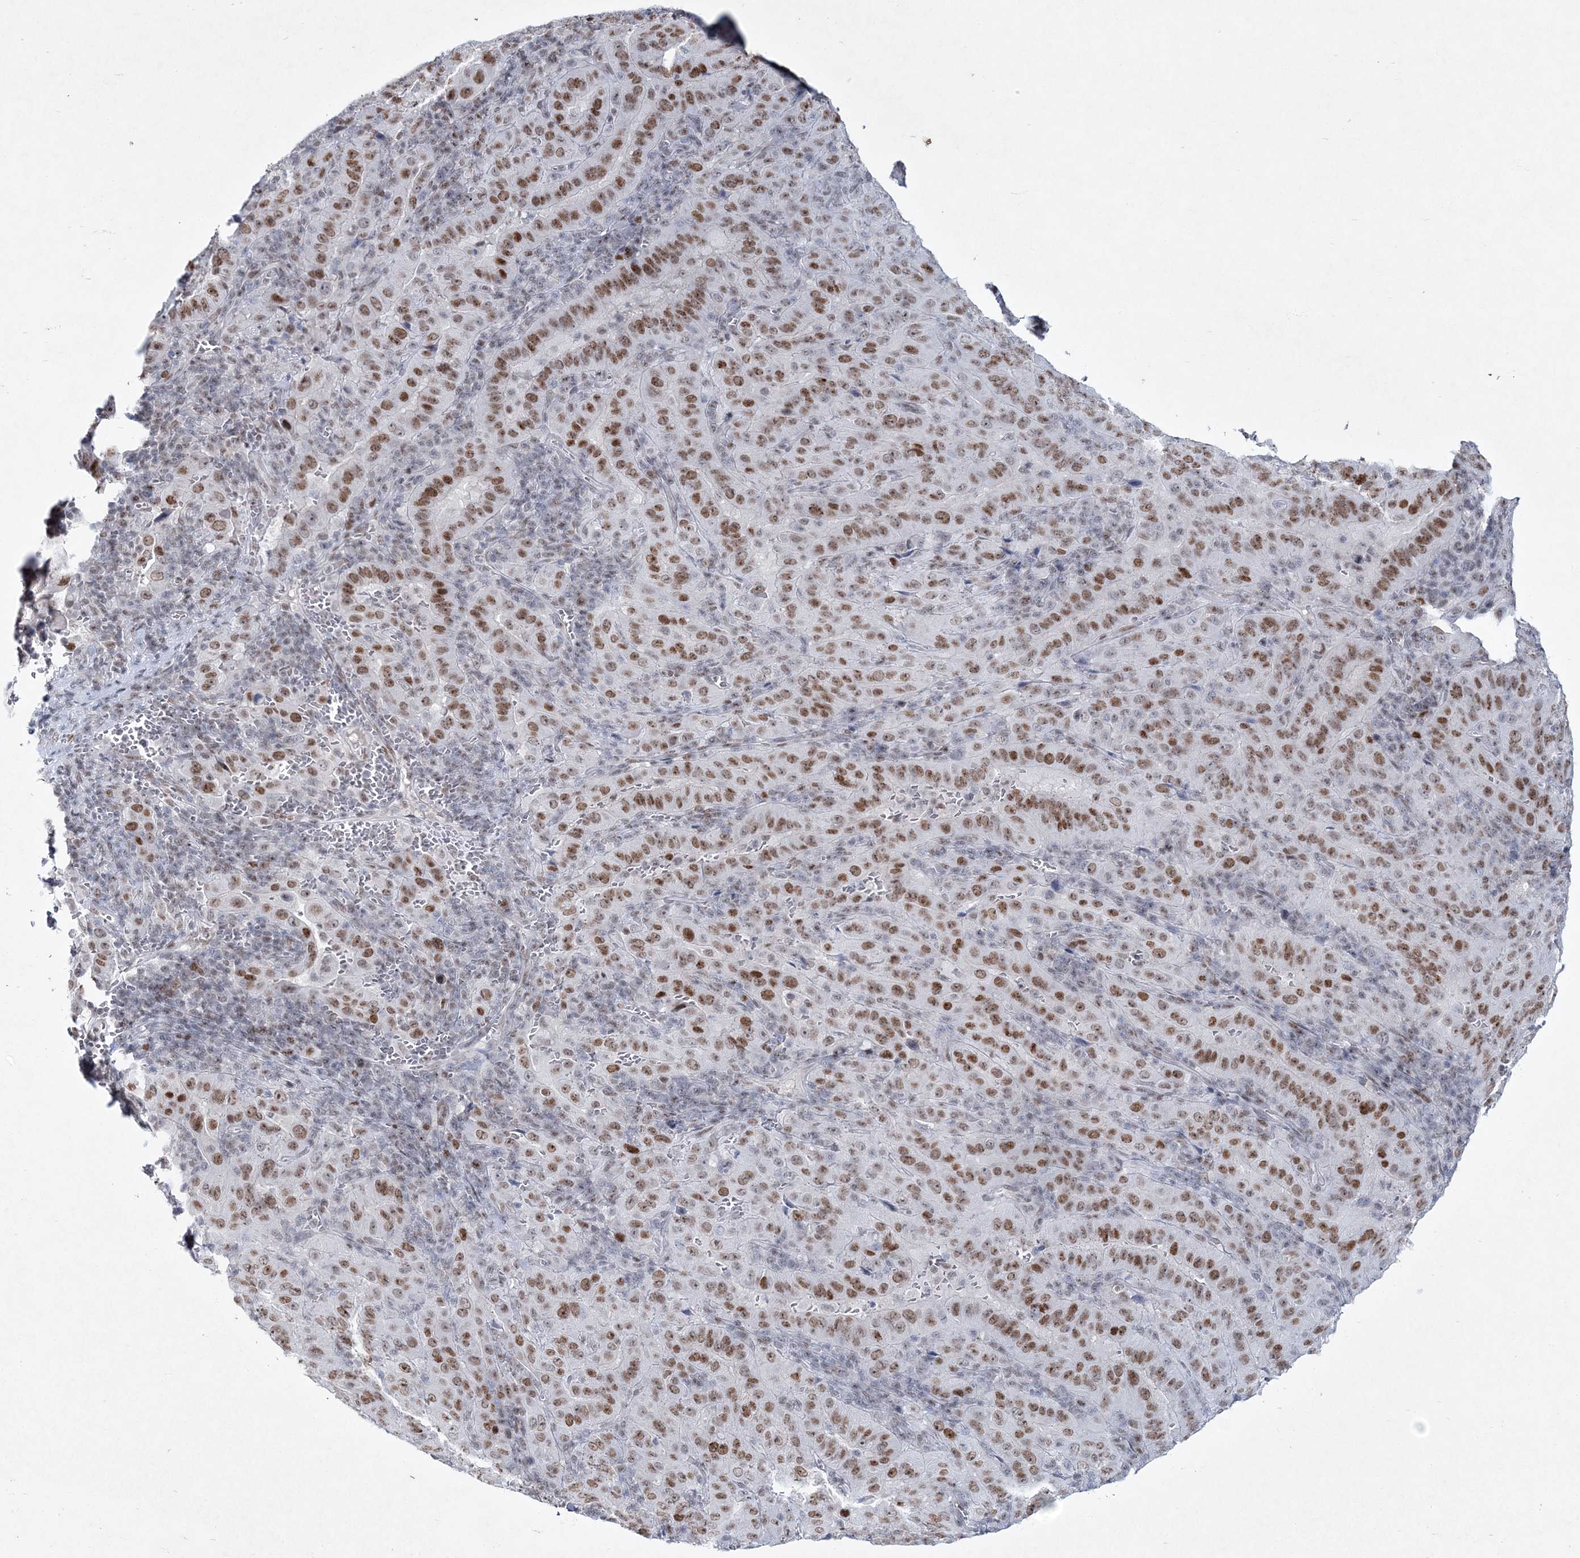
{"staining": {"intensity": "moderate", "quantity": ">75%", "location": "nuclear"}, "tissue": "pancreatic cancer", "cell_type": "Tumor cells", "image_type": "cancer", "snomed": [{"axis": "morphology", "description": "Adenocarcinoma, NOS"}, {"axis": "topography", "description": "Pancreas"}], "caption": "DAB immunohistochemical staining of human adenocarcinoma (pancreatic) displays moderate nuclear protein staining in approximately >75% of tumor cells.", "gene": "LRRFIP2", "patient": {"sex": "male", "age": 63}}